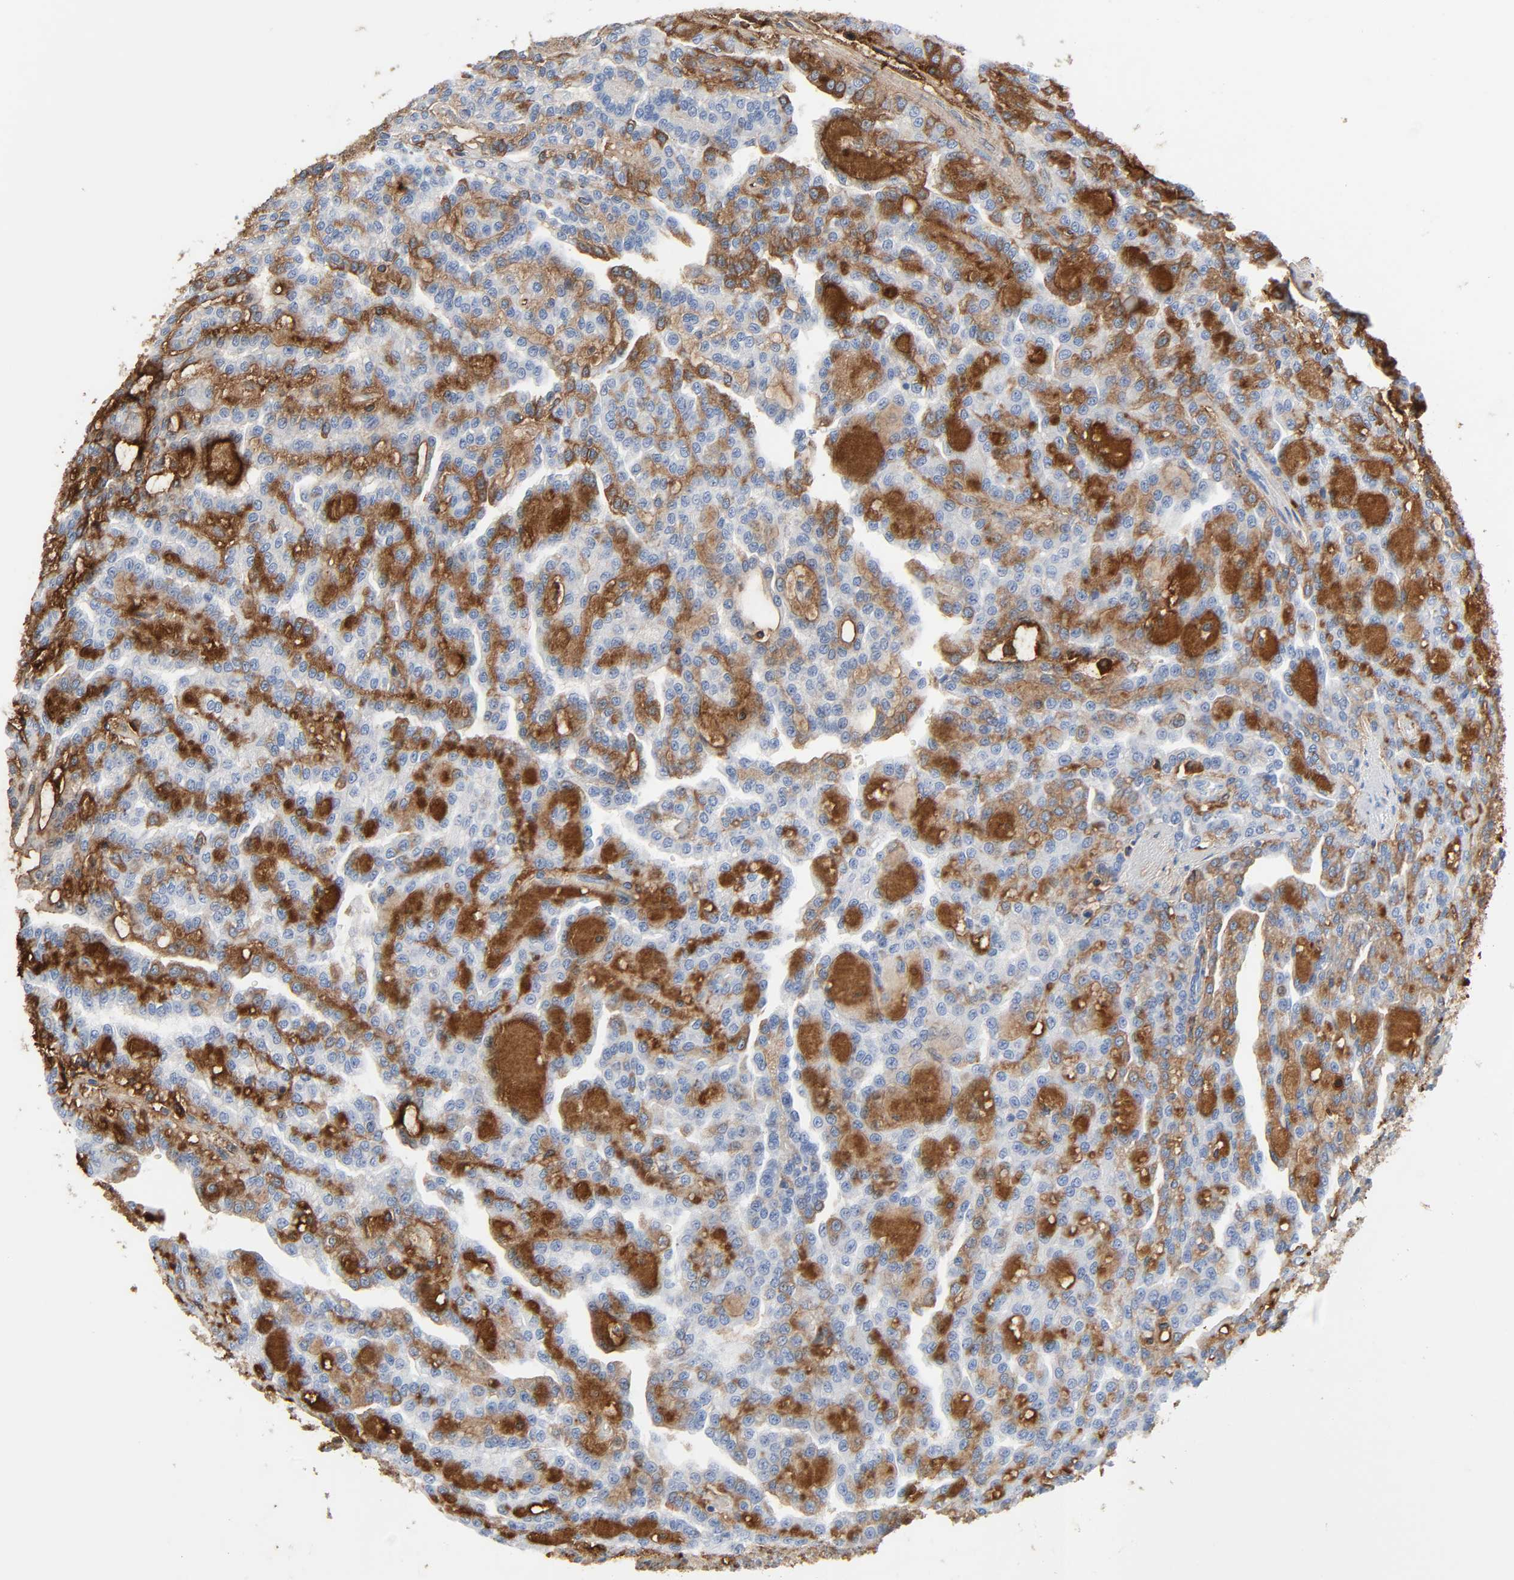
{"staining": {"intensity": "weak", "quantity": "25%-75%", "location": "cytoplasmic/membranous"}, "tissue": "renal cancer", "cell_type": "Tumor cells", "image_type": "cancer", "snomed": [{"axis": "morphology", "description": "Adenocarcinoma, NOS"}, {"axis": "topography", "description": "Kidney"}], "caption": "Immunohistochemical staining of renal cancer reveals low levels of weak cytoplasmic/membranous staining in about 25%-75% of tumor cells. (DAB (3,3'-diaminobenzidine) IHC, brown staining for protein, blue staining for nuclei).", "gene": "C3", "patient": {"sex": "male", "age": 63}}